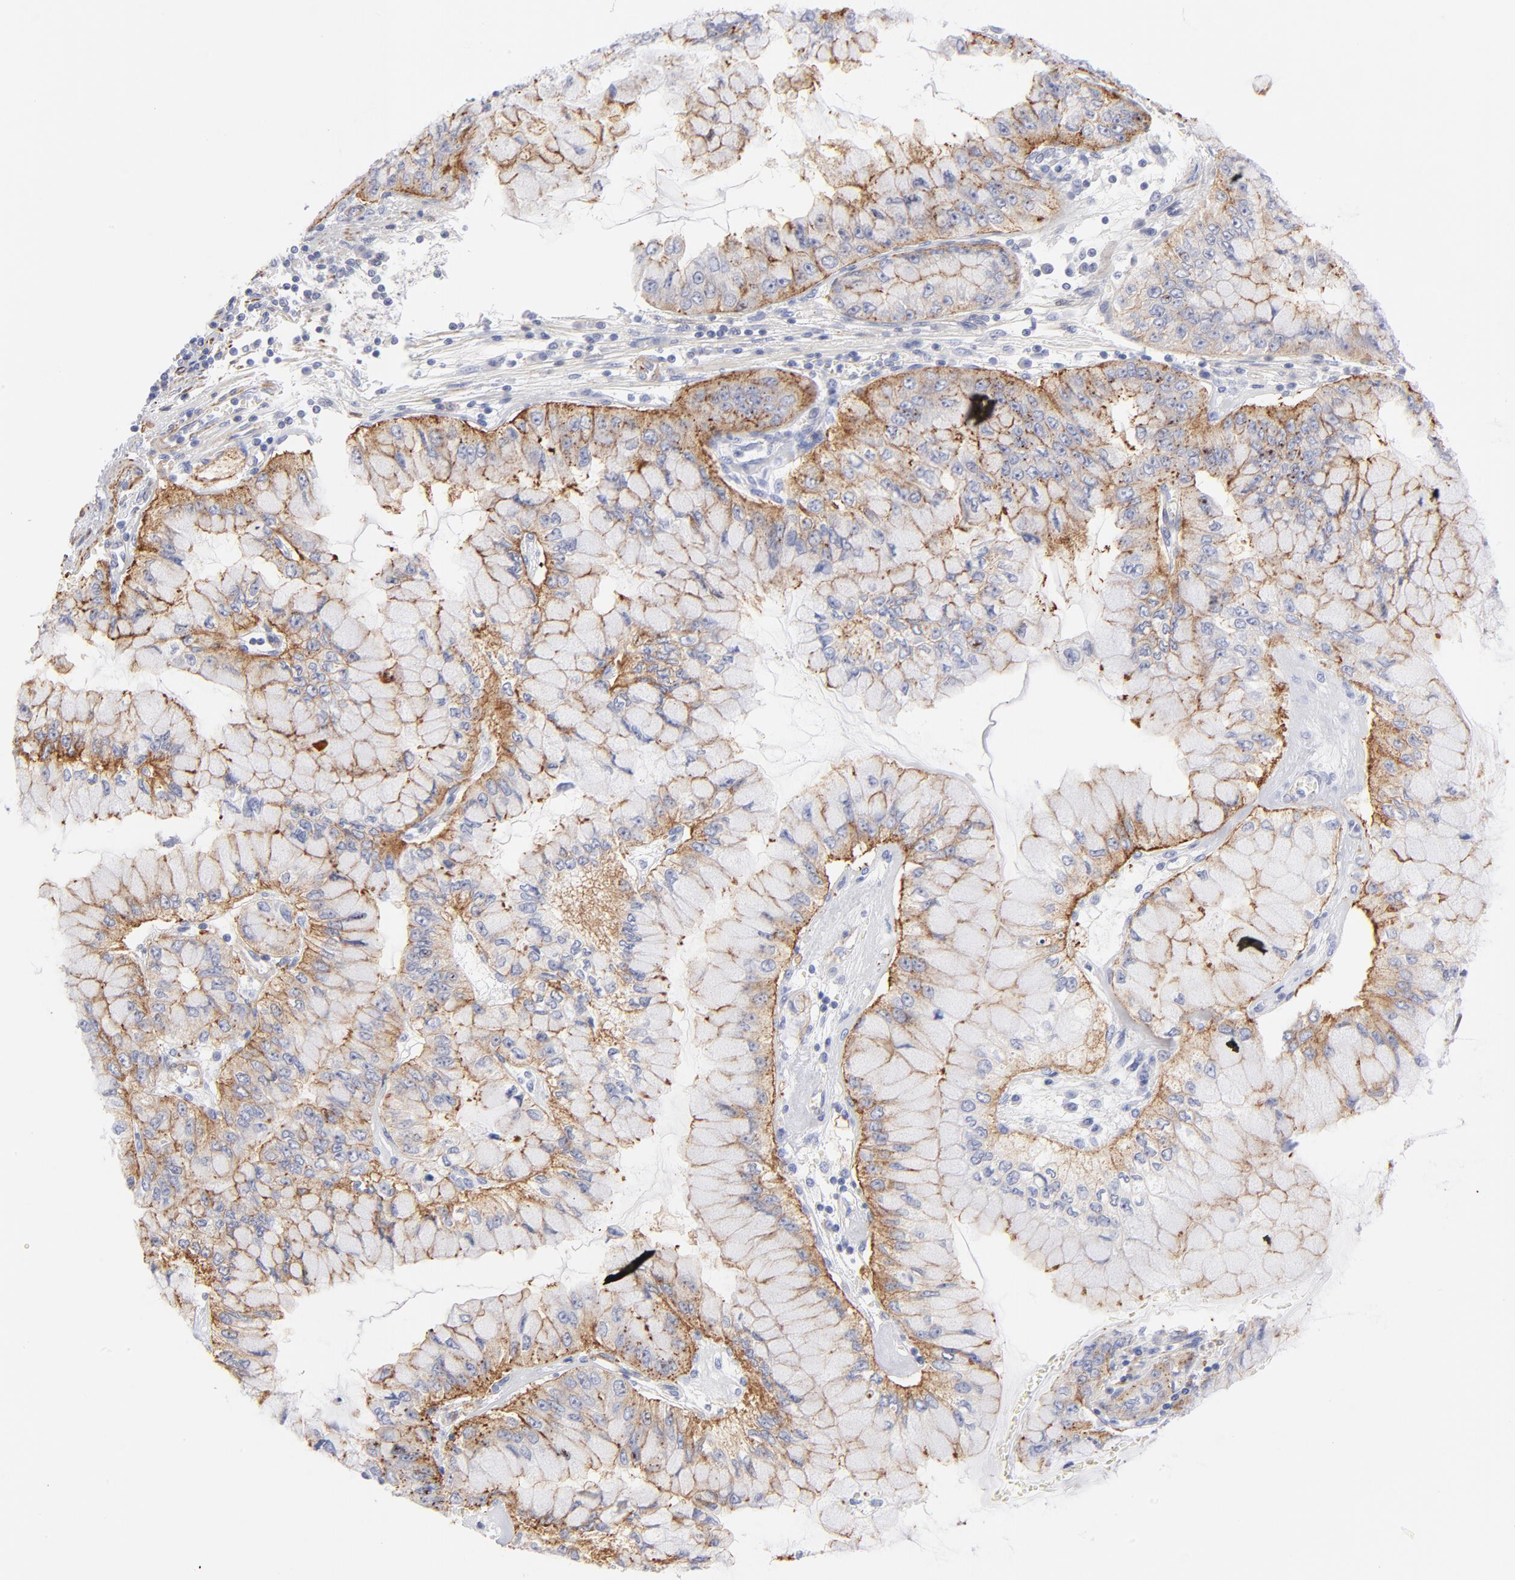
{"staining": {"intensity": "moderate", "quantity": "25%-75%", "location": "cytoplasmic/membranous"}, "tissue": "liver cancer", "cell_type": "Tumor cells", "image_type": "cancer", "snomed": [{"axis": "morphology", "description": "Cholangiocarcinoma"}, {"axis": "topography", "description": "Liver"}], "caption": "Cholangiocarcinoma (liver) was stained to show a protein in brown. There is medium levels of moderate cytoplasmic/membranous expression in approximately 25%-75% of tumor cells.", "gene": "ACTA2", "patient": {"sex": "female", "age": 79}}